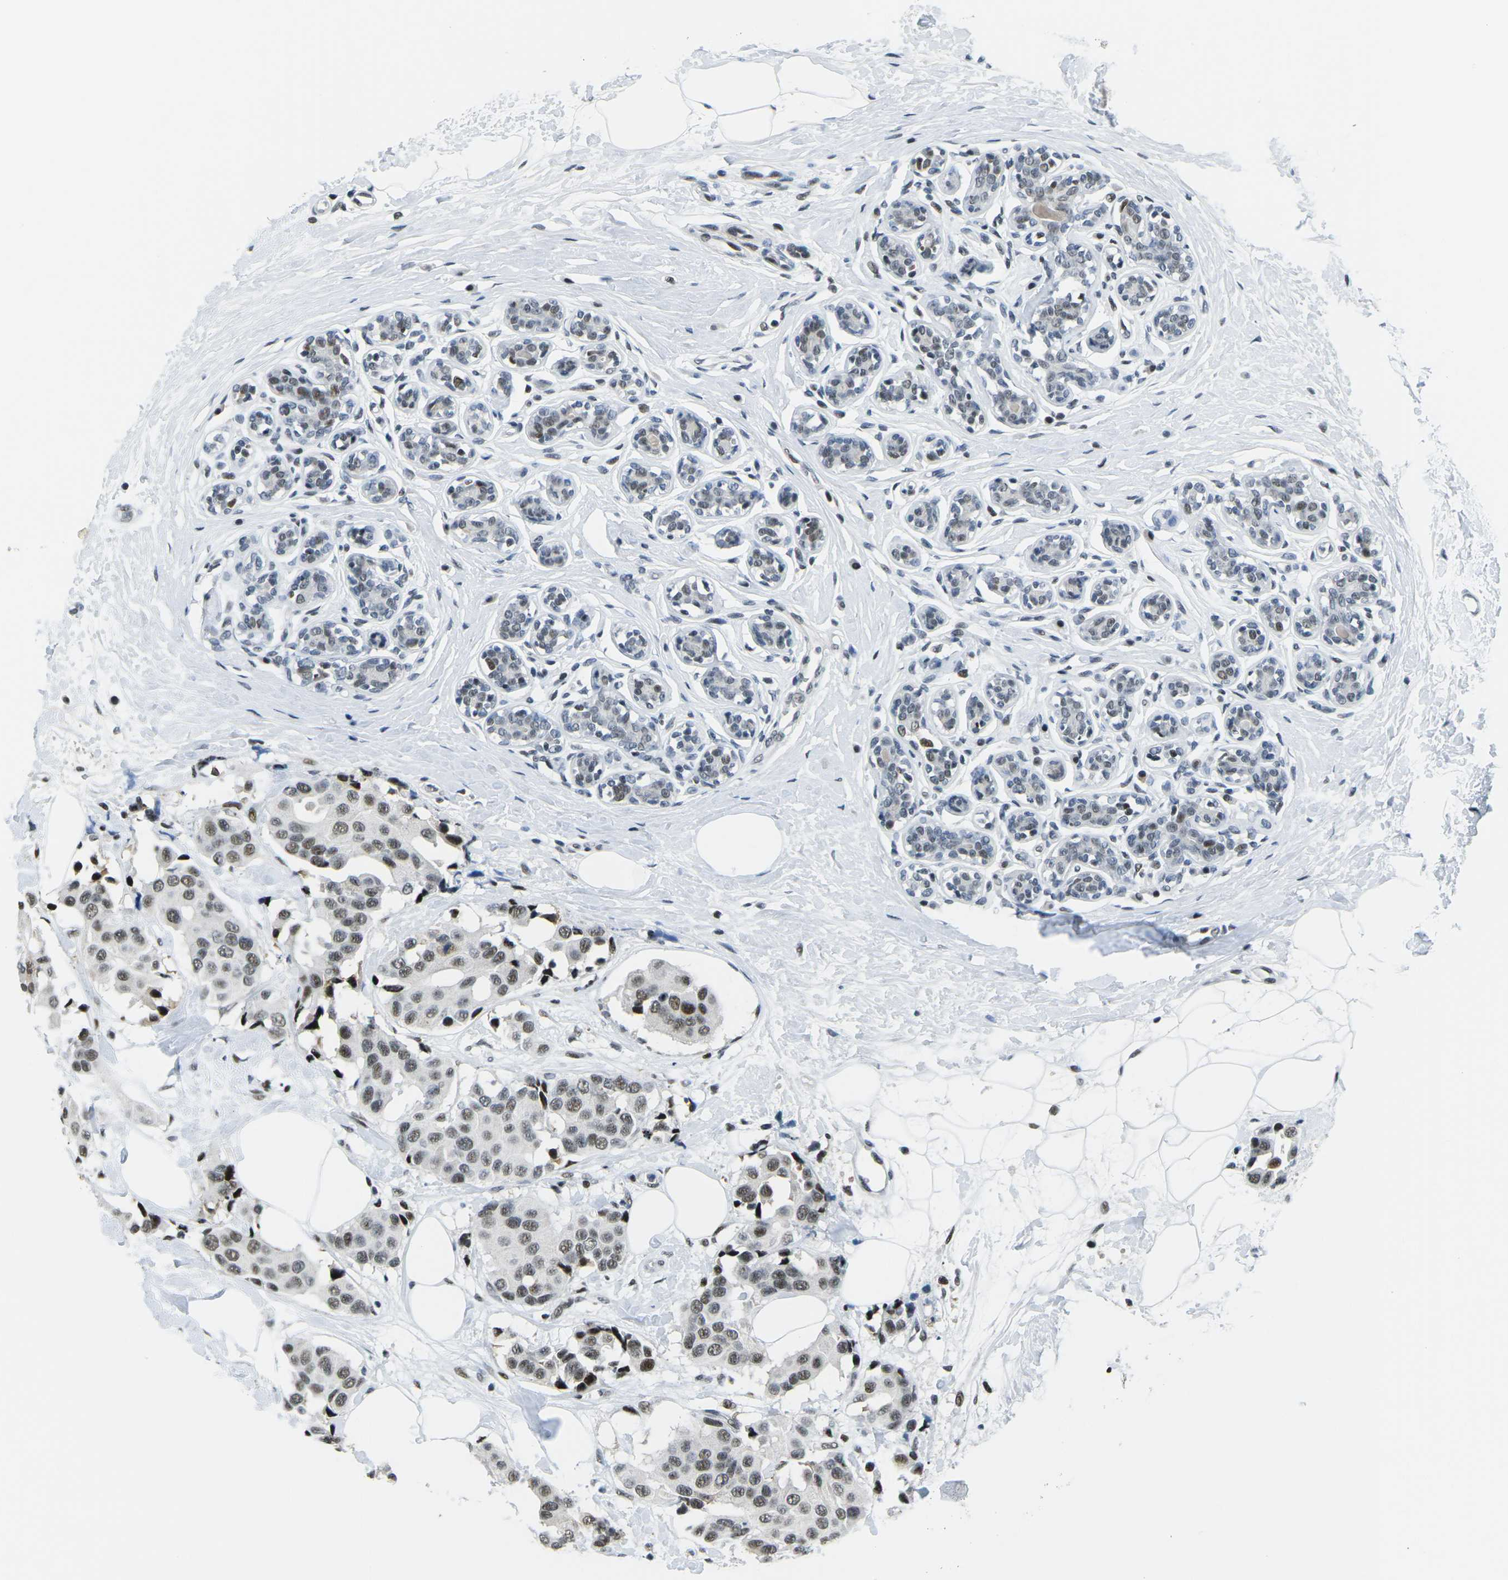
{"staining": {"intensity": "moderate", "quantity": ">75%", "location": "nuclear"}, "tissue": "breast cancer", "cell_type": "Tumor cells", "image_type": "cancer", "snomed": [{"axis": "morphology", "description": "Normal tissue, NOS"}, {"axis": "morphology", "description": "Duct carcinoma"}, {"axis": "topography", "description": "Breast"}], "caption": "The micrograph demonstrates staining of invasive ductal carcinoma (breast), revealing moderate nuclear protein expression (brown color) within tumor cells.", "gene": "PRPF8", "patient": {"sex": "female", "age": 39}}